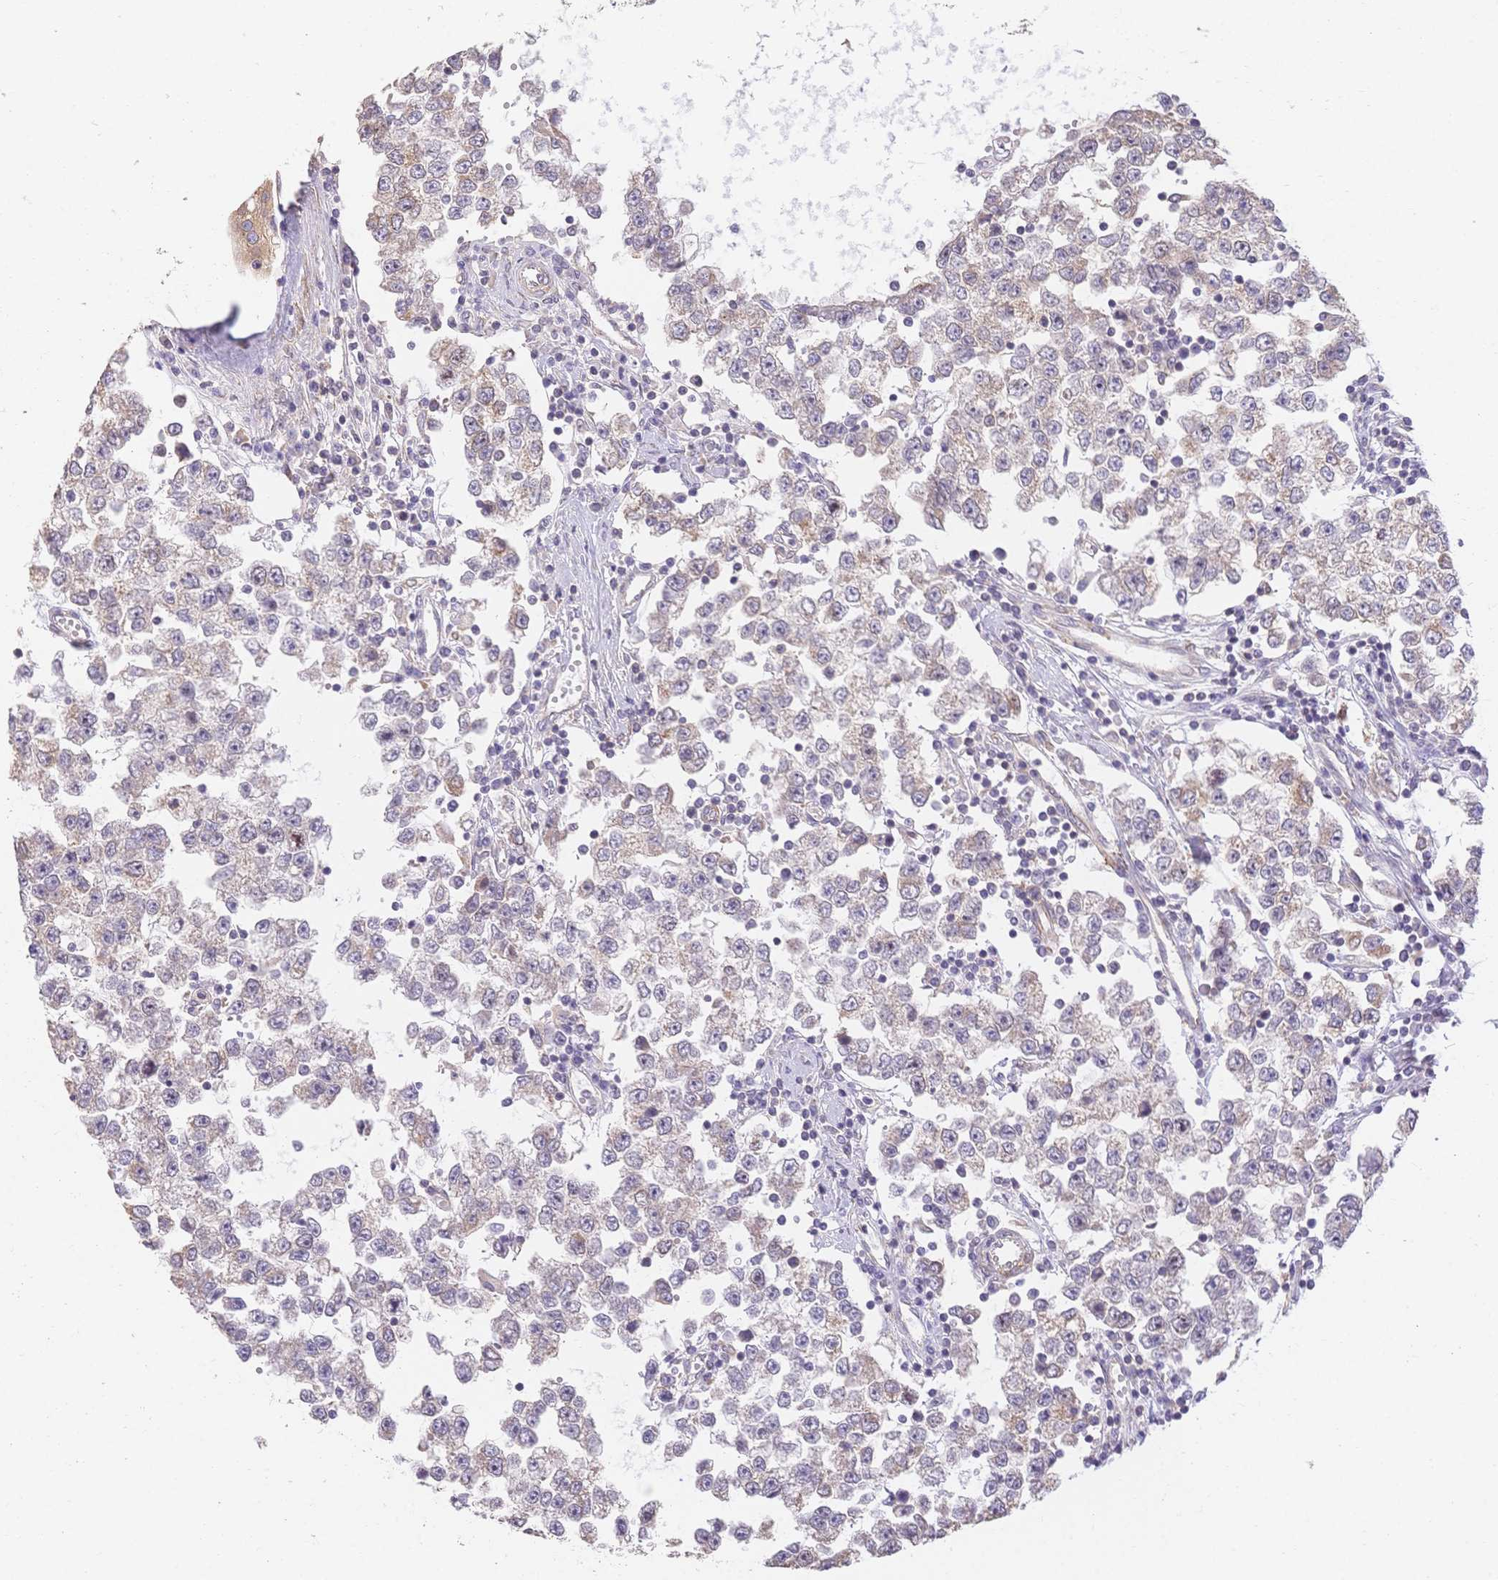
{"staining": {"intensity": "weak", "quantity": "25%-75%", "location": "cytoplasmic/membranous"}, "tissue": "testis cancer", "cell_type": "Tumor cells", "image_type": "cancer", "snomed": [{"axis": "morphology", "description": "Seminoma, NOS"}, {"axis": "topography", "description": "Testis"}], "caption": "High-power microscopy captured an immunohistochemistry (IHC) photomicrograph of testis seminoma, revealing weak cytoplasmic/membranous positivity in approximately 25%-75% of tumor cells.", "gene": "HS3ST5", "patient": {"sex": "male", "age": 34}}